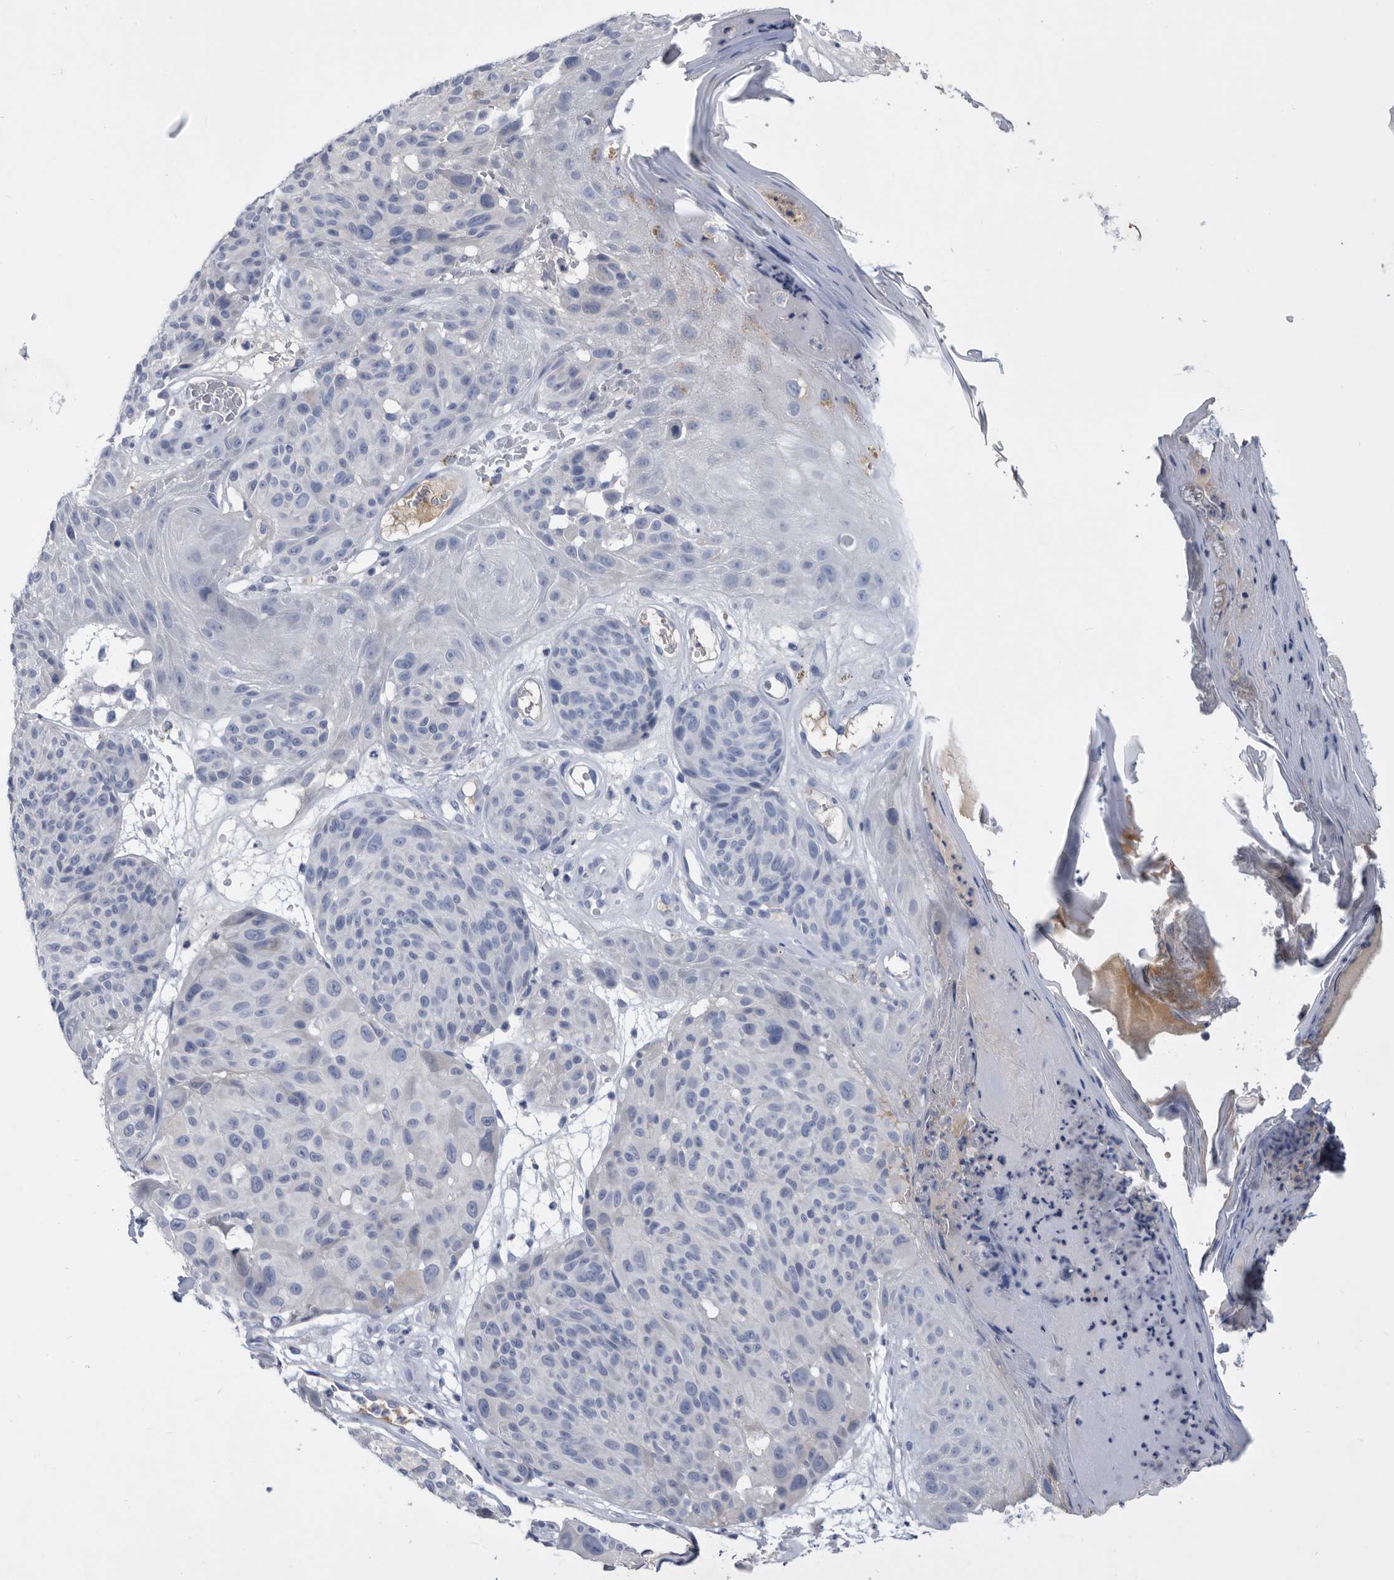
{"staining": {"intensity": "negative", "quantity": "none", "location": "none"}, "tissue": "melanoma", "cell_type": "Tumor cells", "image_type": "cancer", "snomed": [{"axis": "morphology", "description": "Malignant melanoma, NOS"}, {"axis": "topography", "description": "Skin"}], "caption": "Immunohistochemical staining of melanoma displays no significant expression in tumor cells.", "gene": "BTBD6", "patient": {"sex": "male", "age": 83}}